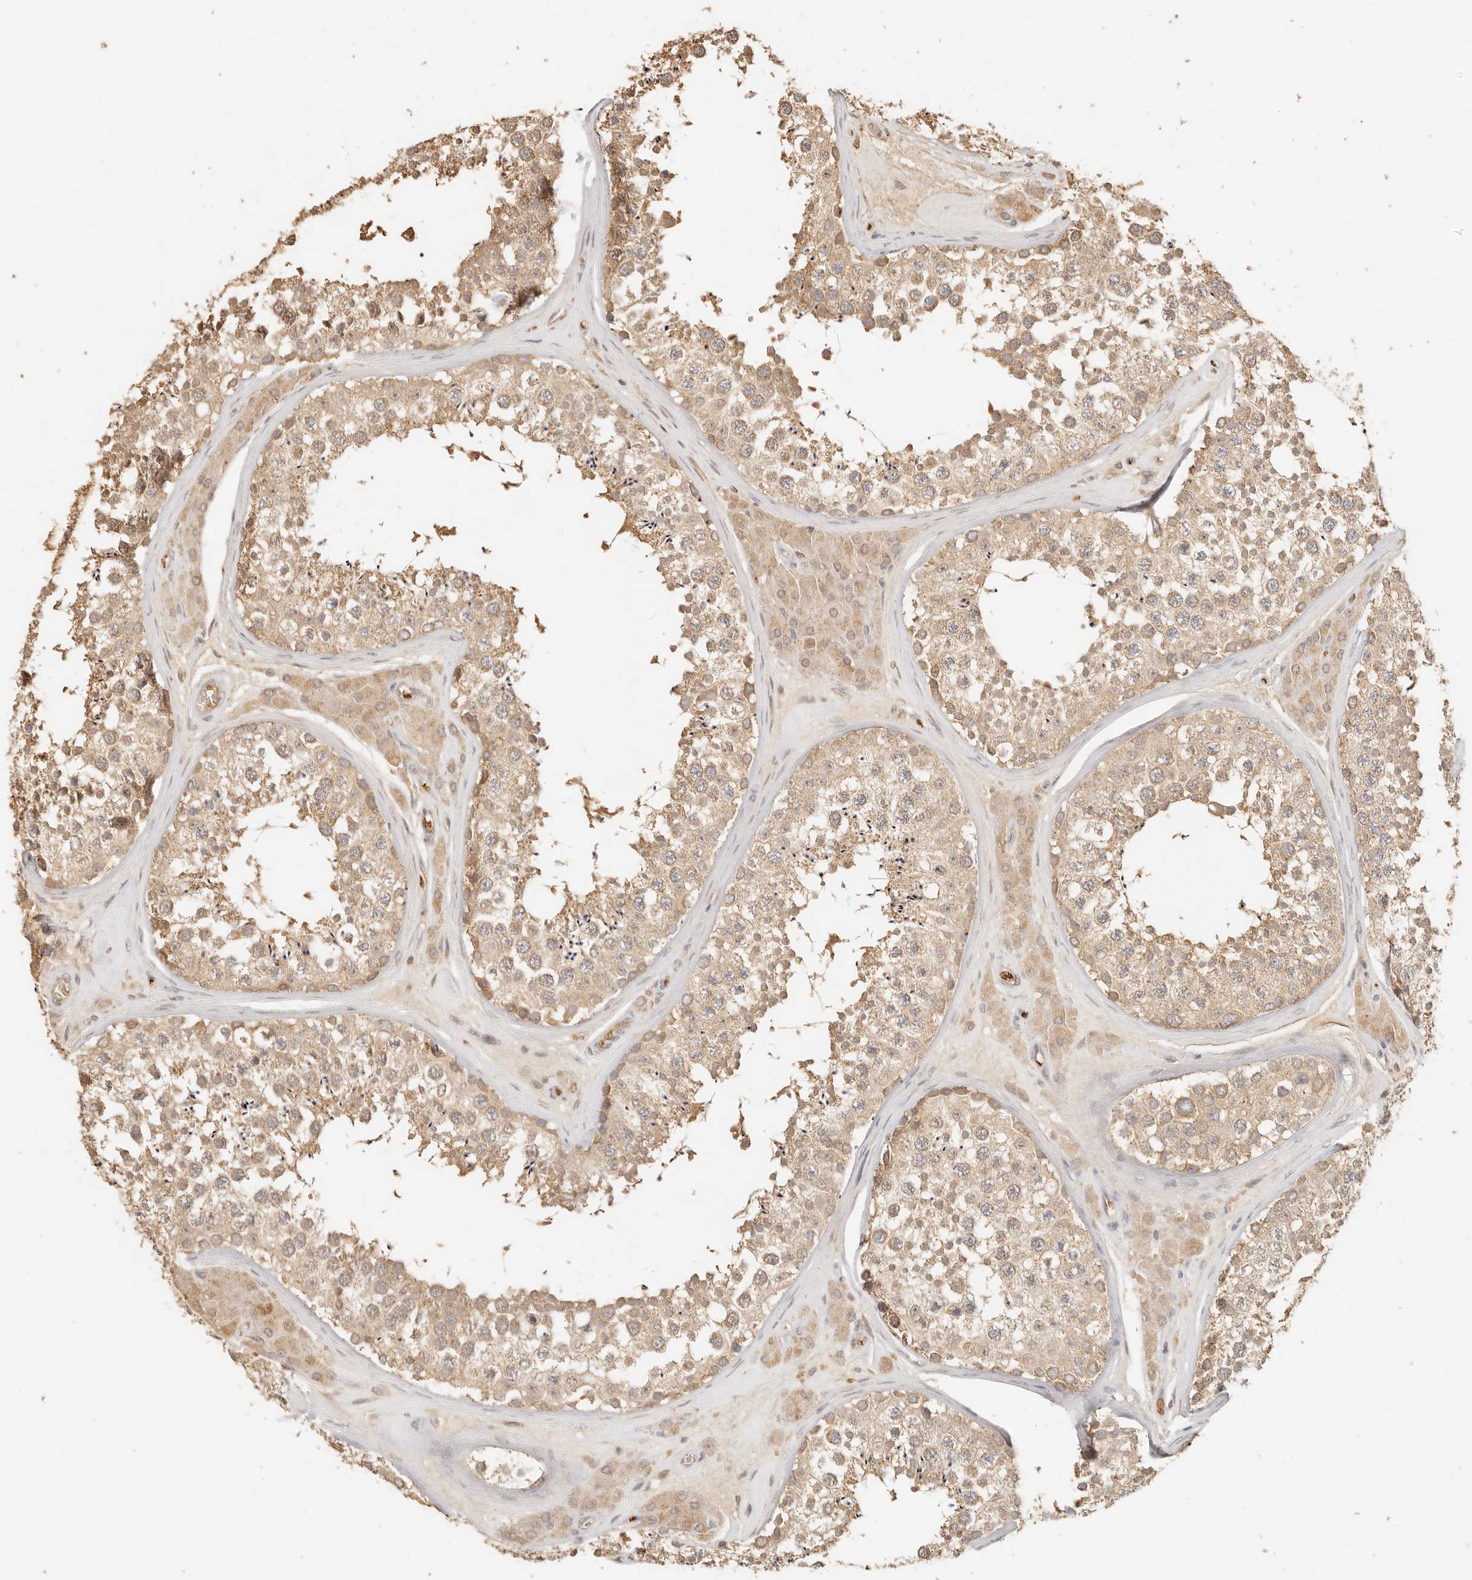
{"staining": {"intensity": "moderate", "quantity": ">75%", "location": "cytoplasmic/membranous"}, "tissue": "testis", "cell_type": "Cells in seminiferous ducts", "image_type": "normal", "snomed": [{"axis": "morphology", "description": "Normal tissue, NOS"}, {"axis": "topography", "description": "Testis"}], "caption": "Immunohistochemical staining of unremarkable testis shows >75% levels of moderate cytoplasmic/membranous protein expression in about >75% of cells in seminiferous ducts. The staining was performed using DAB (3,3'-diaminobenzidine), with brown indicating positive protein expression. Nuclei are stained blue with hematoxylin.", "gene": "INTS11", "patient": {"sex": "male", "age": 46}}